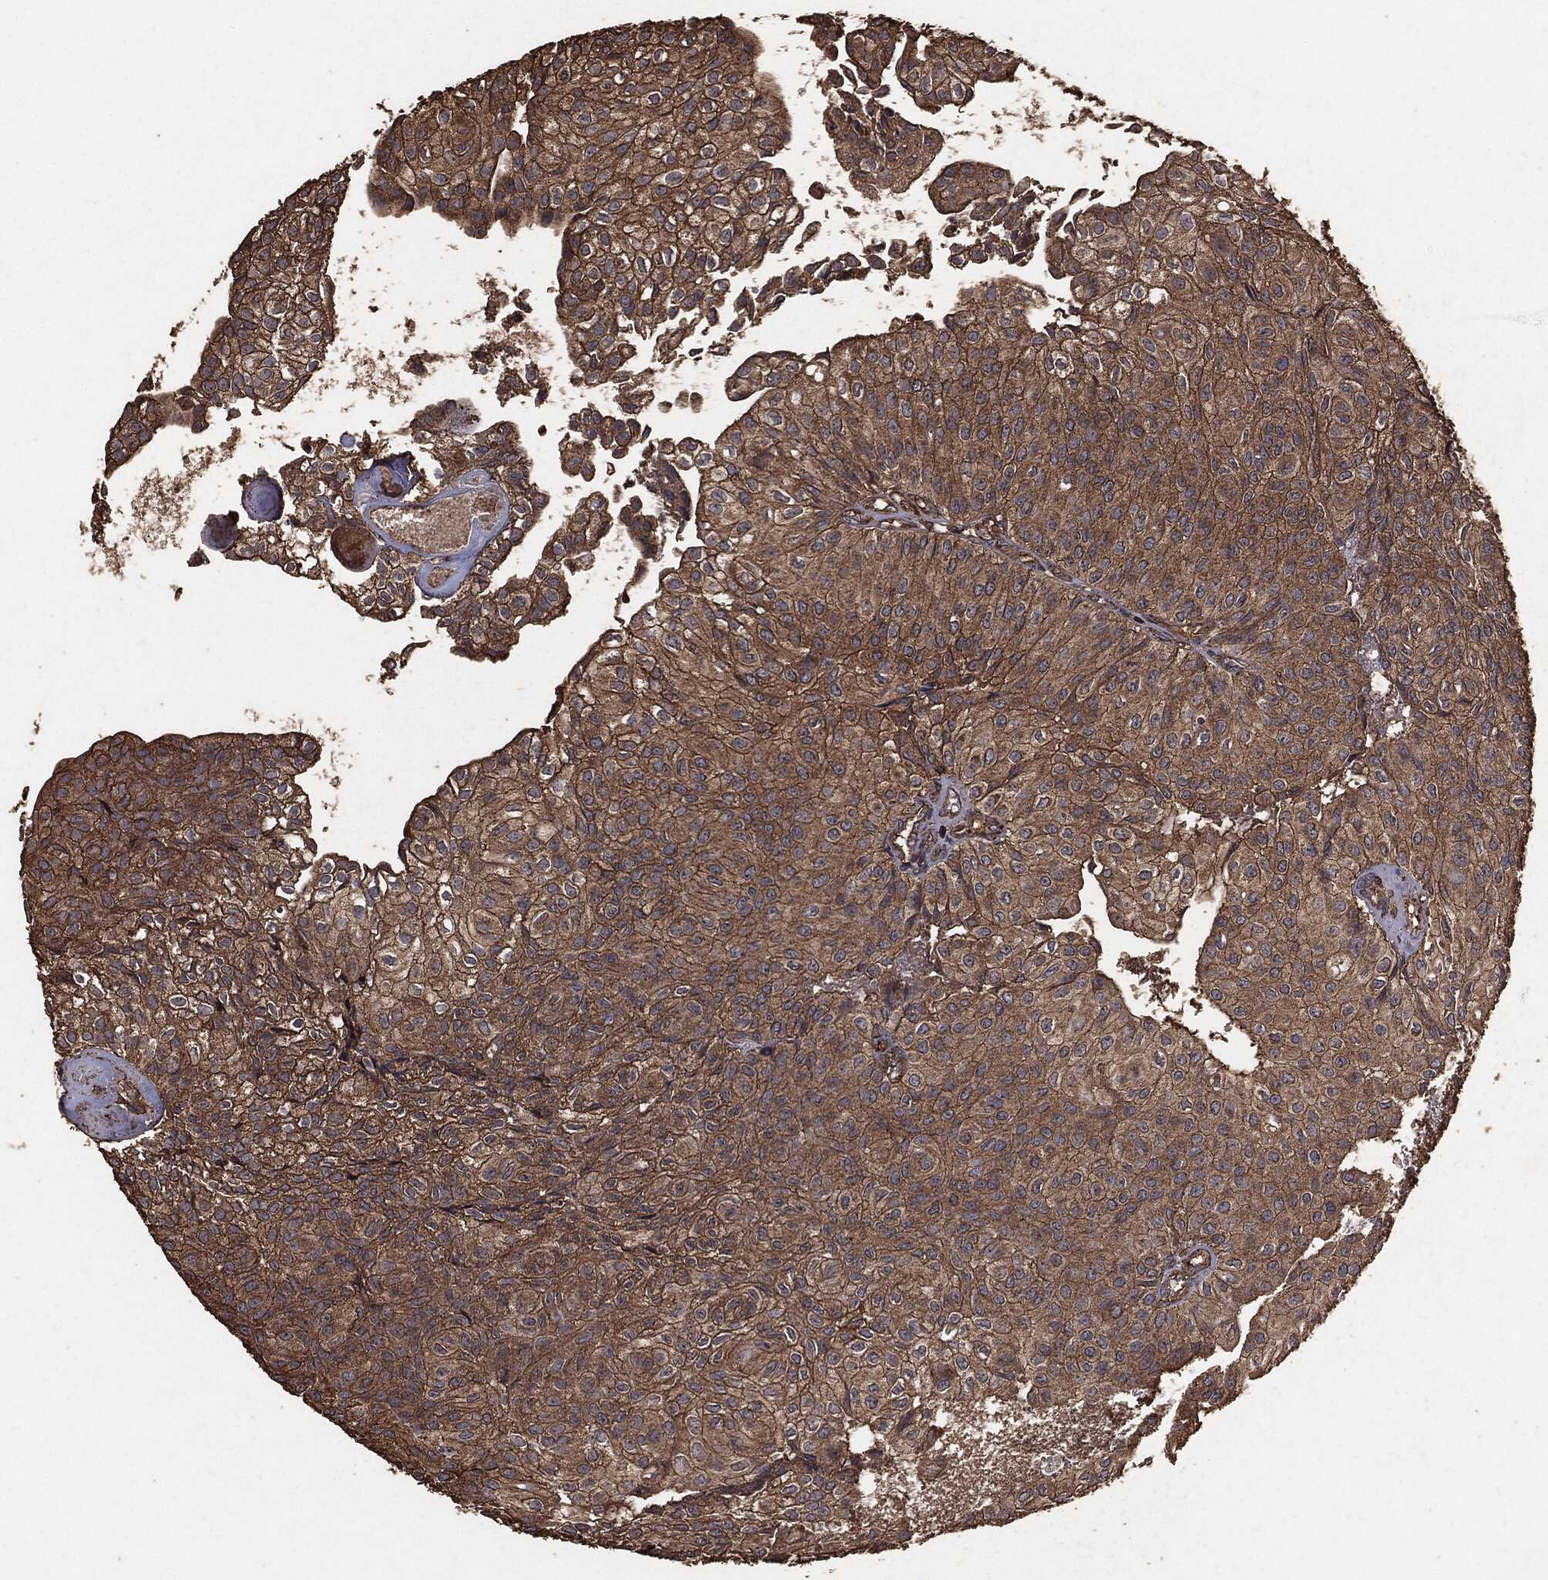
{"staining": {"intensity": "moderate", "quantity": ">75%", "location": "cytoplasmic/membranous"}, "tissue": "urothelial cancer", "cell_type": "Tumor cells", "image_type": "cancer", "snomed": [{"axis": "morphology", "description": "Urothelial carcinoma, Low grade"}, {"axis": "topography", "description": "Urinary bladder"}], "caption": "A high-resolution histopathology image shows immunohistochemistry (IHC) staining of urothelial carcinoma (low-grade), which exhibits moderate cytoplasmic/membranous positivity in approximately >75% of tumor cells.", "gene": "MTOR", "patient": {"sex": "male", "age": 89}}